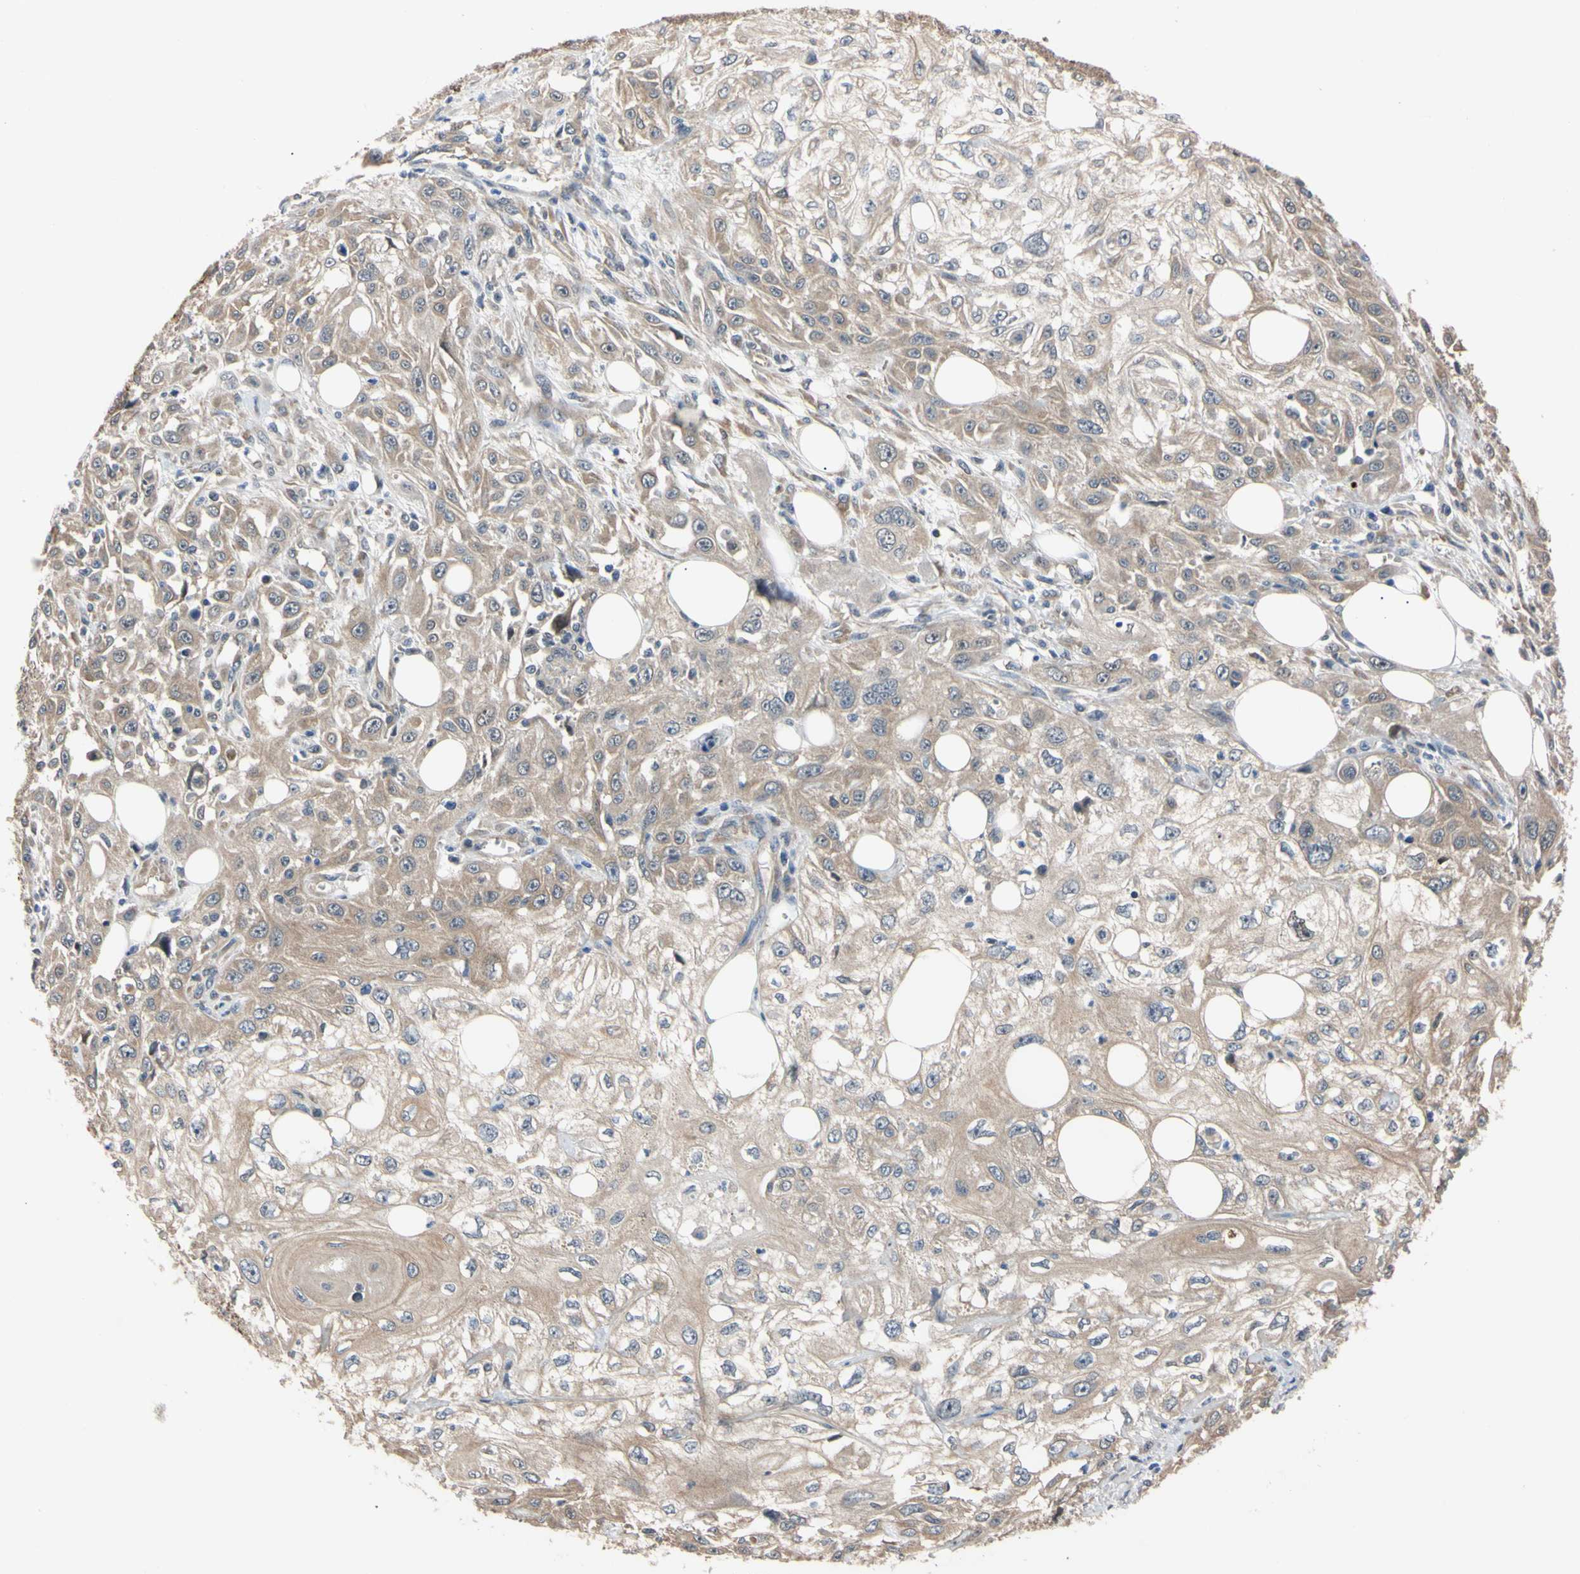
{"staining": {"intensity": "weak", "quantity": ">75%", "location": "cytoplasmic/membranous"}, "tissue": "skin cancer", "cell_type": "Tumor cells", "image_type": "cancer", "snomed": [{"axis": "morphology", "description": "Squamous cell carcinoma, NOS"}, {"axis": "topography", "description": "Skin"}], "caption": "Skin squamous cell carcinoma stained with a protein marker demonstrates weak staining in tumor cells.", "gene": "RARS1", "patient": {"sex": "male", "age": 75}}